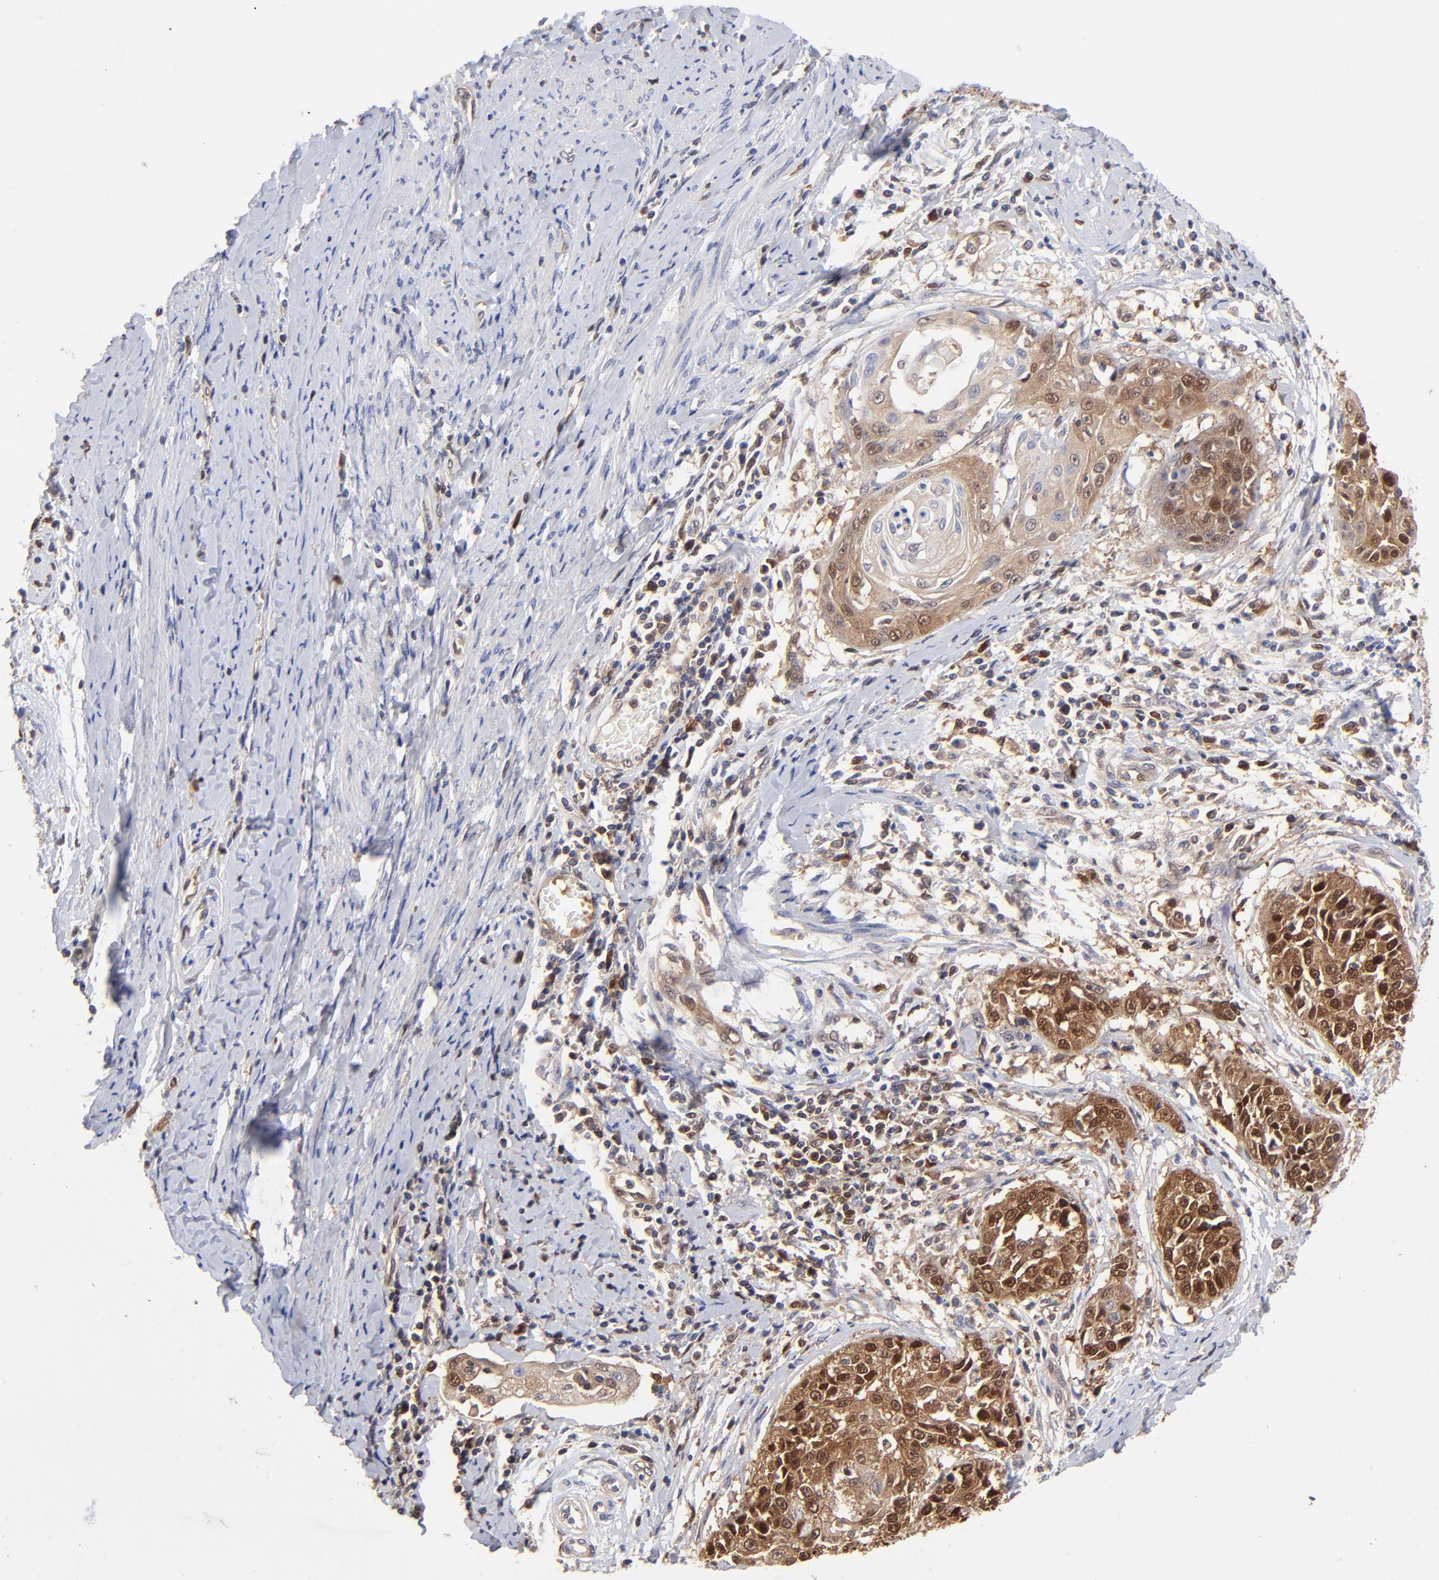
{"staining": {"intensity": "strong", "quantity": ">75%", "location": "cytoplasmic/membranous,nuclear"}, "tissue": "cervical cancer", "cell_type": "Tumor cells", "image_type": "cancer", "snomed": [{"axis": "morphology", "description": "Squamous cell carcinoma, NOS"}, {"axis": "topography", "description": "Cervix"}], "caption": "Immunohistochemistry histopathology image of human cervical squamous cell carcinoma stained for a protein (brown), which displays high levels of strong cytoplasmic/membranous and nuclear expression in about >75% of tumor cells.", "gene": "DCTPP1", "patient": {"sex": "female", "age": 64}}